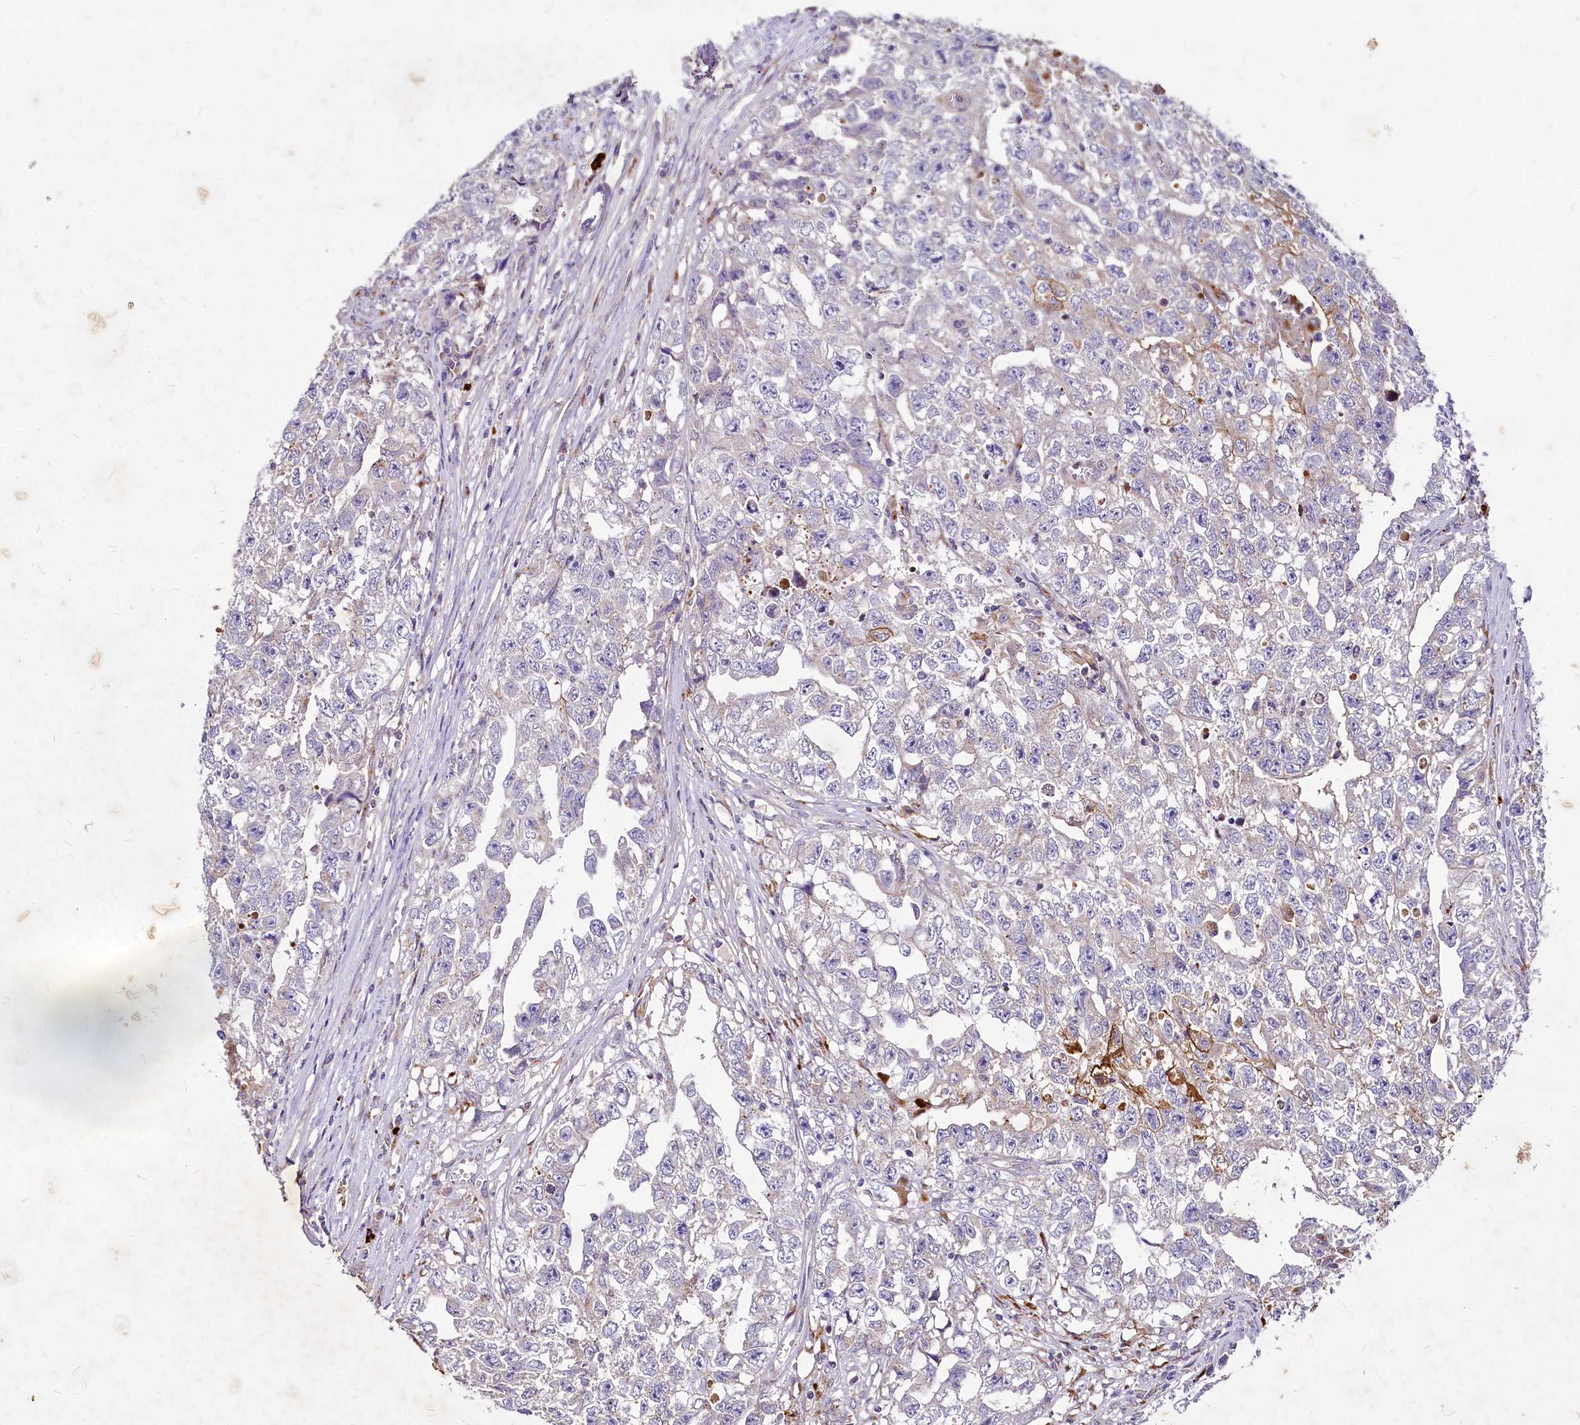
{"staining": {"intensity": "negative", "quantity": "none", "location": "none"}, "tissue": "testis cancer", "cell_type": "Tumor cells", "image_type": "cancer", "snomed": [{"axis": "morphology", "description": "Seminoma, NOS"}, {"axis": "morphology", "description": "Carcinoma, Embryonal, NOS"}, {"axis": "topography", "description": "Testis"}], "caption": "Seminoma (testis) stained for a protein using IHC displays no staining tumor cells.", "gene": "C11orf86", "patient": {"sex": "male", "age": 43}}